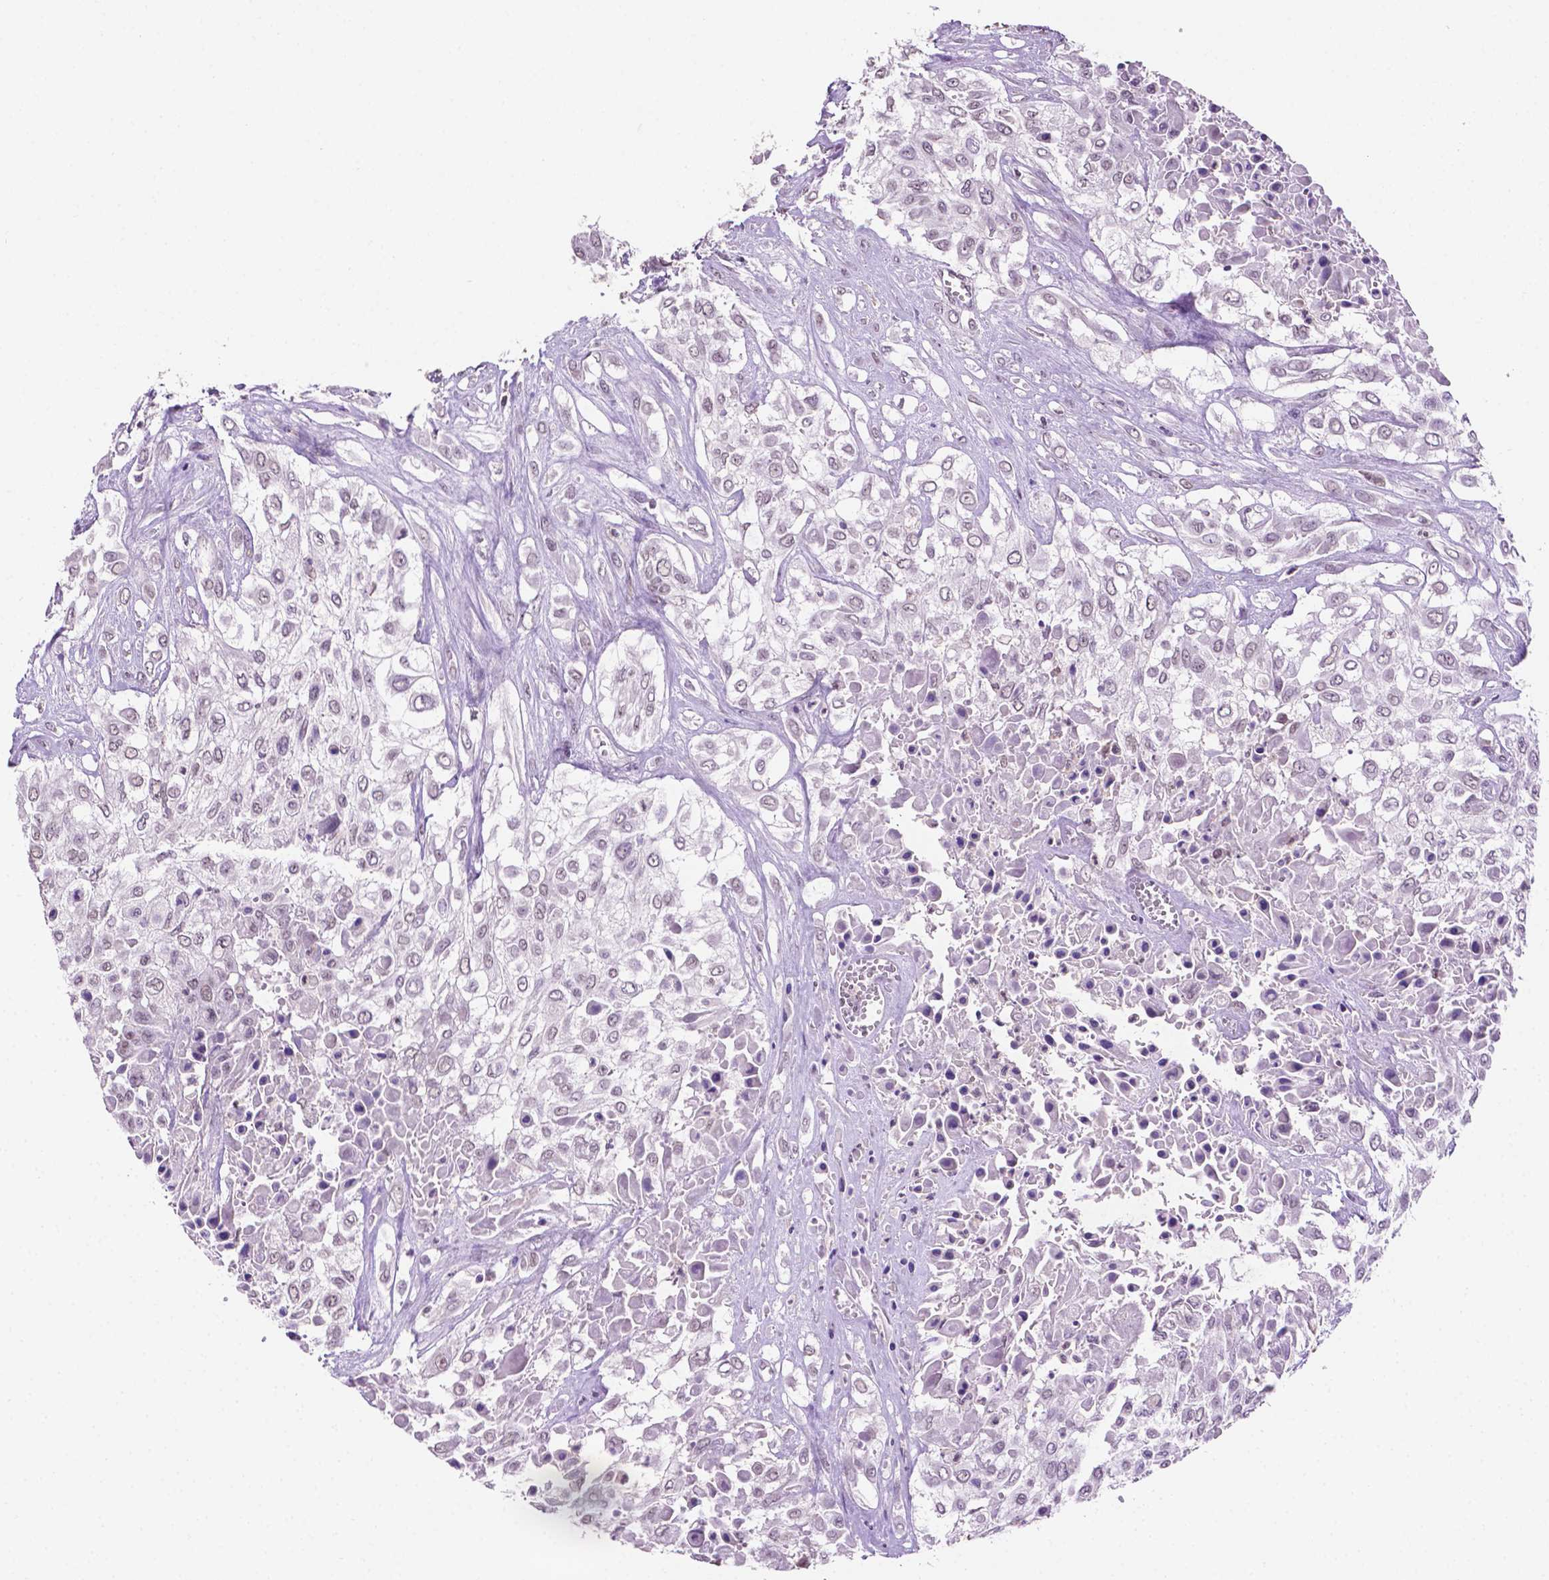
{"staining": {"intensity": "negative", "quantity": "none", "location": "none"}, "tissue": "urothelial cancer", "cell_type": "Tumor cells", "image_type": "cancer", "snomed": [{"axis": "morphology", "description": "Urothelial carcinoma, High grade"}, {"axis": "topography", "description": "Urinary bladder"}], "caption": "A high-resolution histopathology image shows immunohistochemistry staining of urothelial carcinoma (high-grade), which reveals no significant expression in tumor cells.", "gene": "PTPN6", "patient": {"sex": "male", "age": 57}}